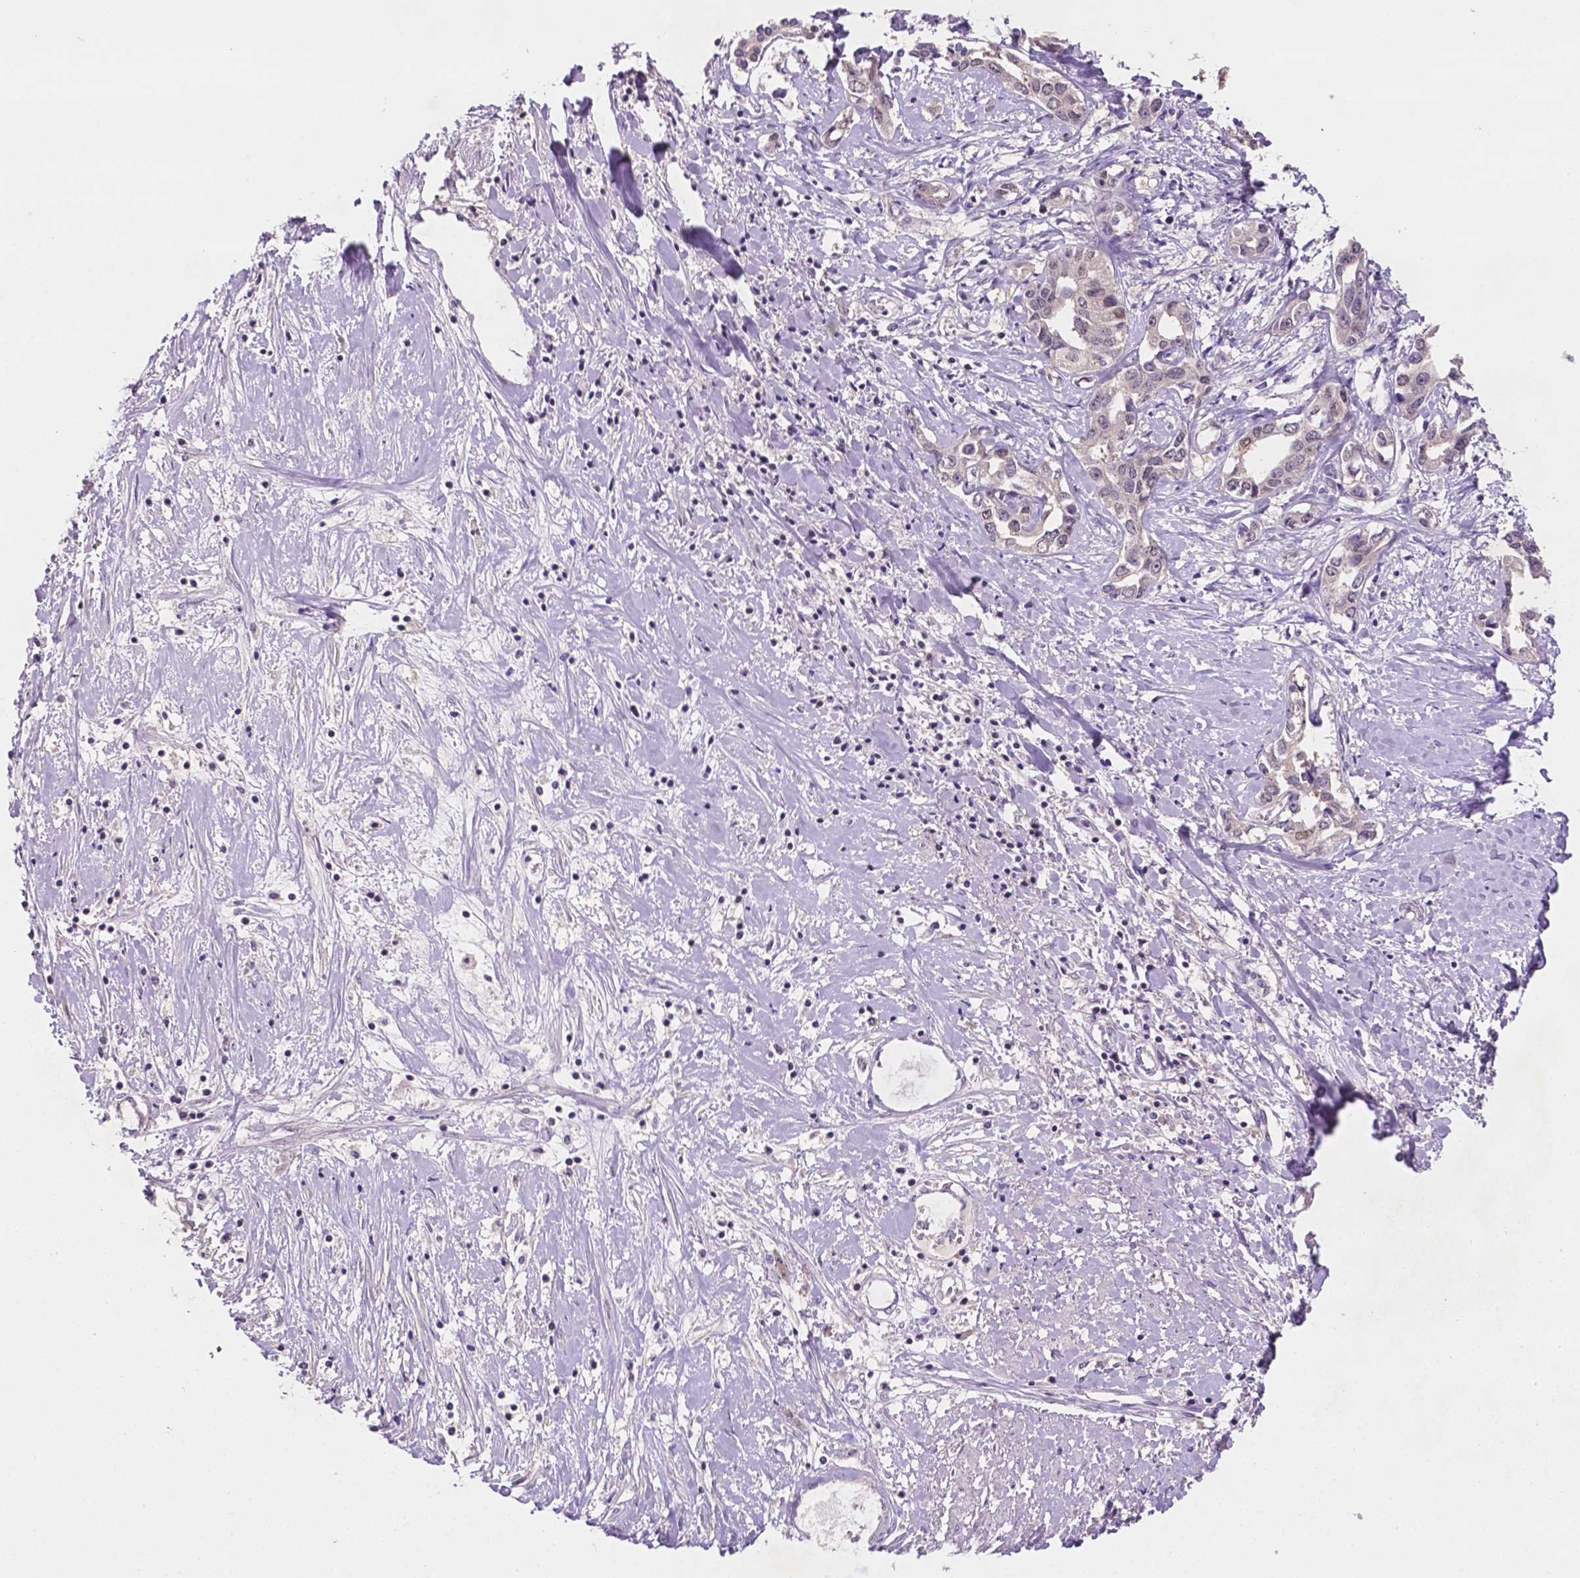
{"staining": {"intensity": "negative", "quantity": "none", "location": "none"}, "tissue": "liver cancer", "cell_type": "Tumor cells", "image_type": "cancer", "snomed": [{"axis": "morphology", "description": "Cholangiocarcinoma"}, {"axis": "topography", "description": "Liver"}], "caption": "Liver cholangiocarcinoma stained for a protein using immunohistochemistry shows no expression tumor cells.", "gene": "MROH6", "patient": {"sex": "male", "age": 59}}